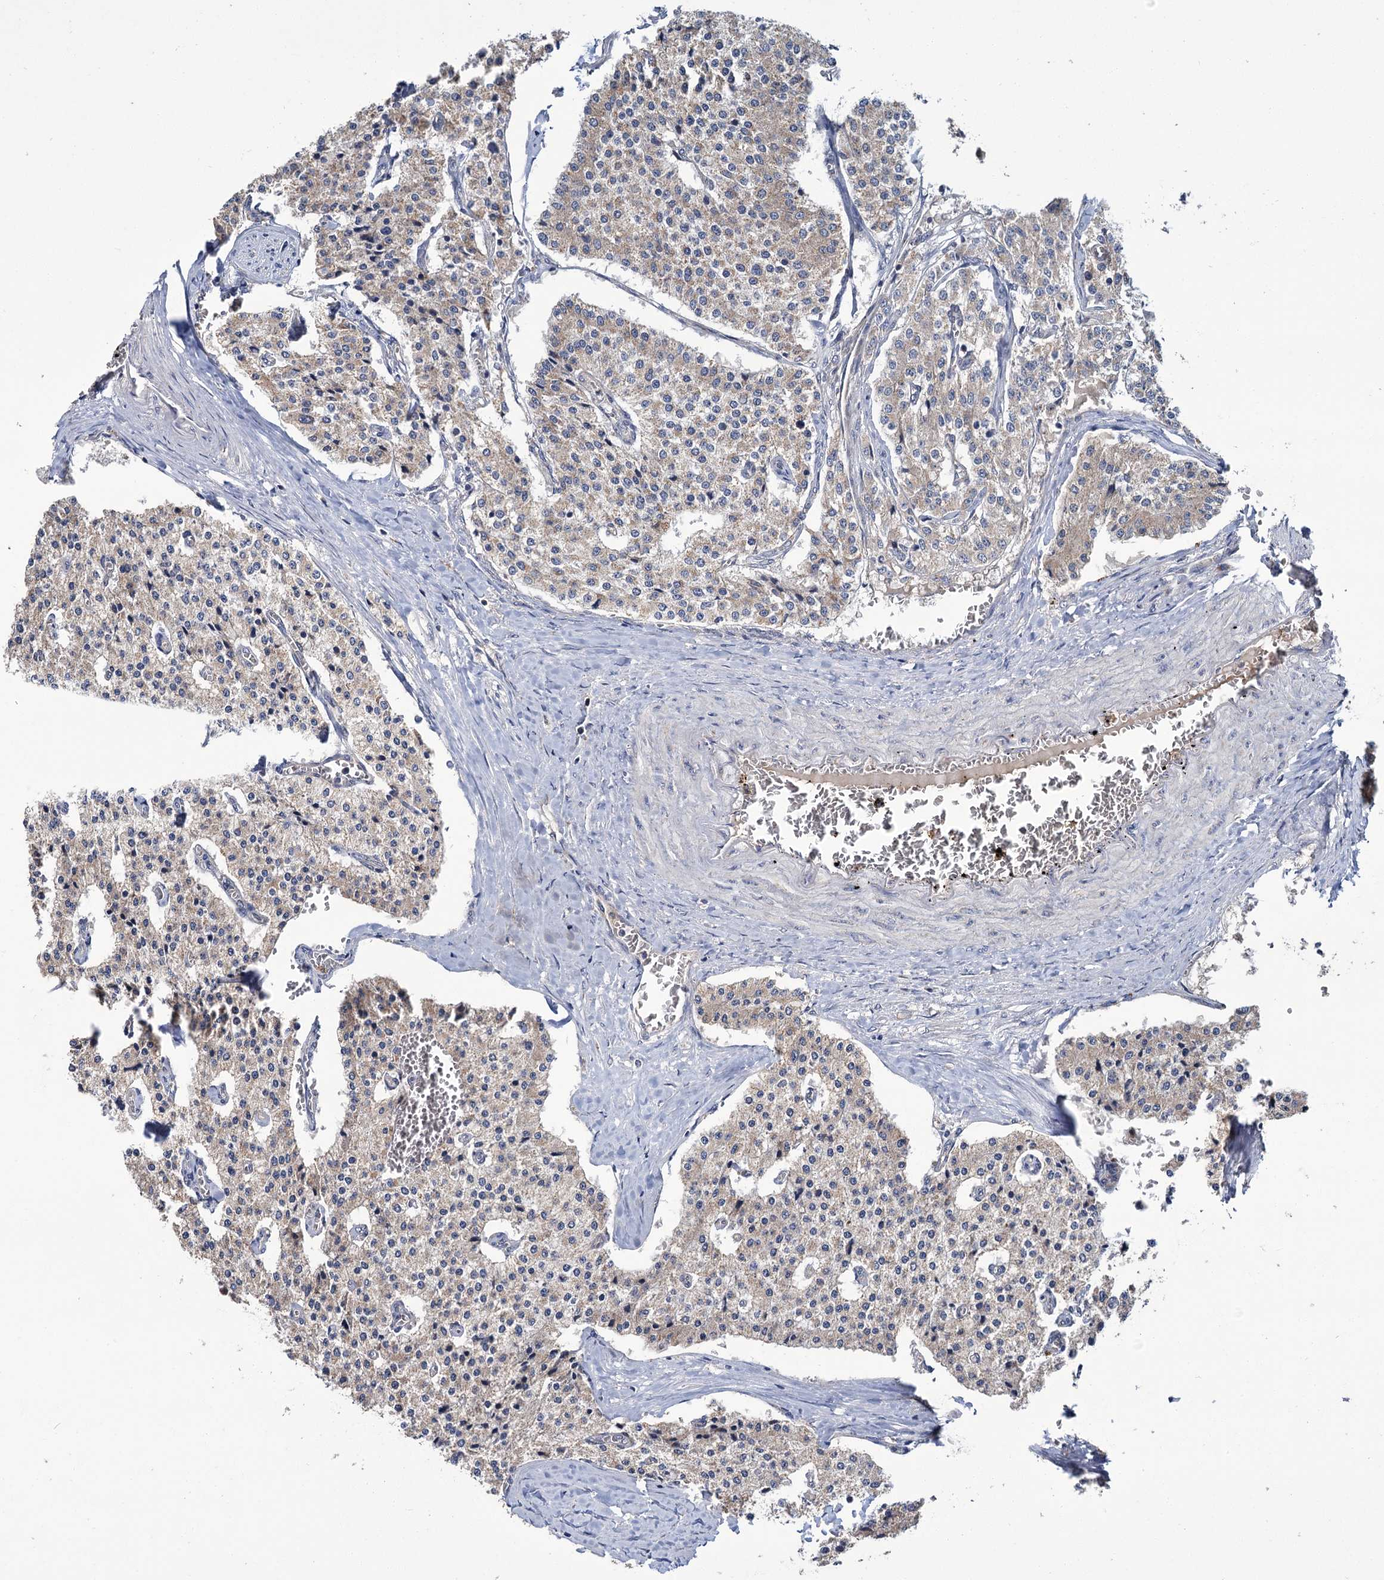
{"staining": {"intensity": "negative", "quantity": "none", "location": "none"}, "tissue": "carcinoid", "cell_type": "Tumor cells", "image_type": "cancer", "snomed": [{"axis": "morphology", "description": "Carcinoid, malignant, NOS"}, {"axis": "topography", "description": "Colon"}], "caption": "Immunohistochemical staining of carcinoid (malignant) exhibits no significant staining in tumor cells.", "gene": "DYNC2H1", "patient": {"sex": "female", "age": 52}}